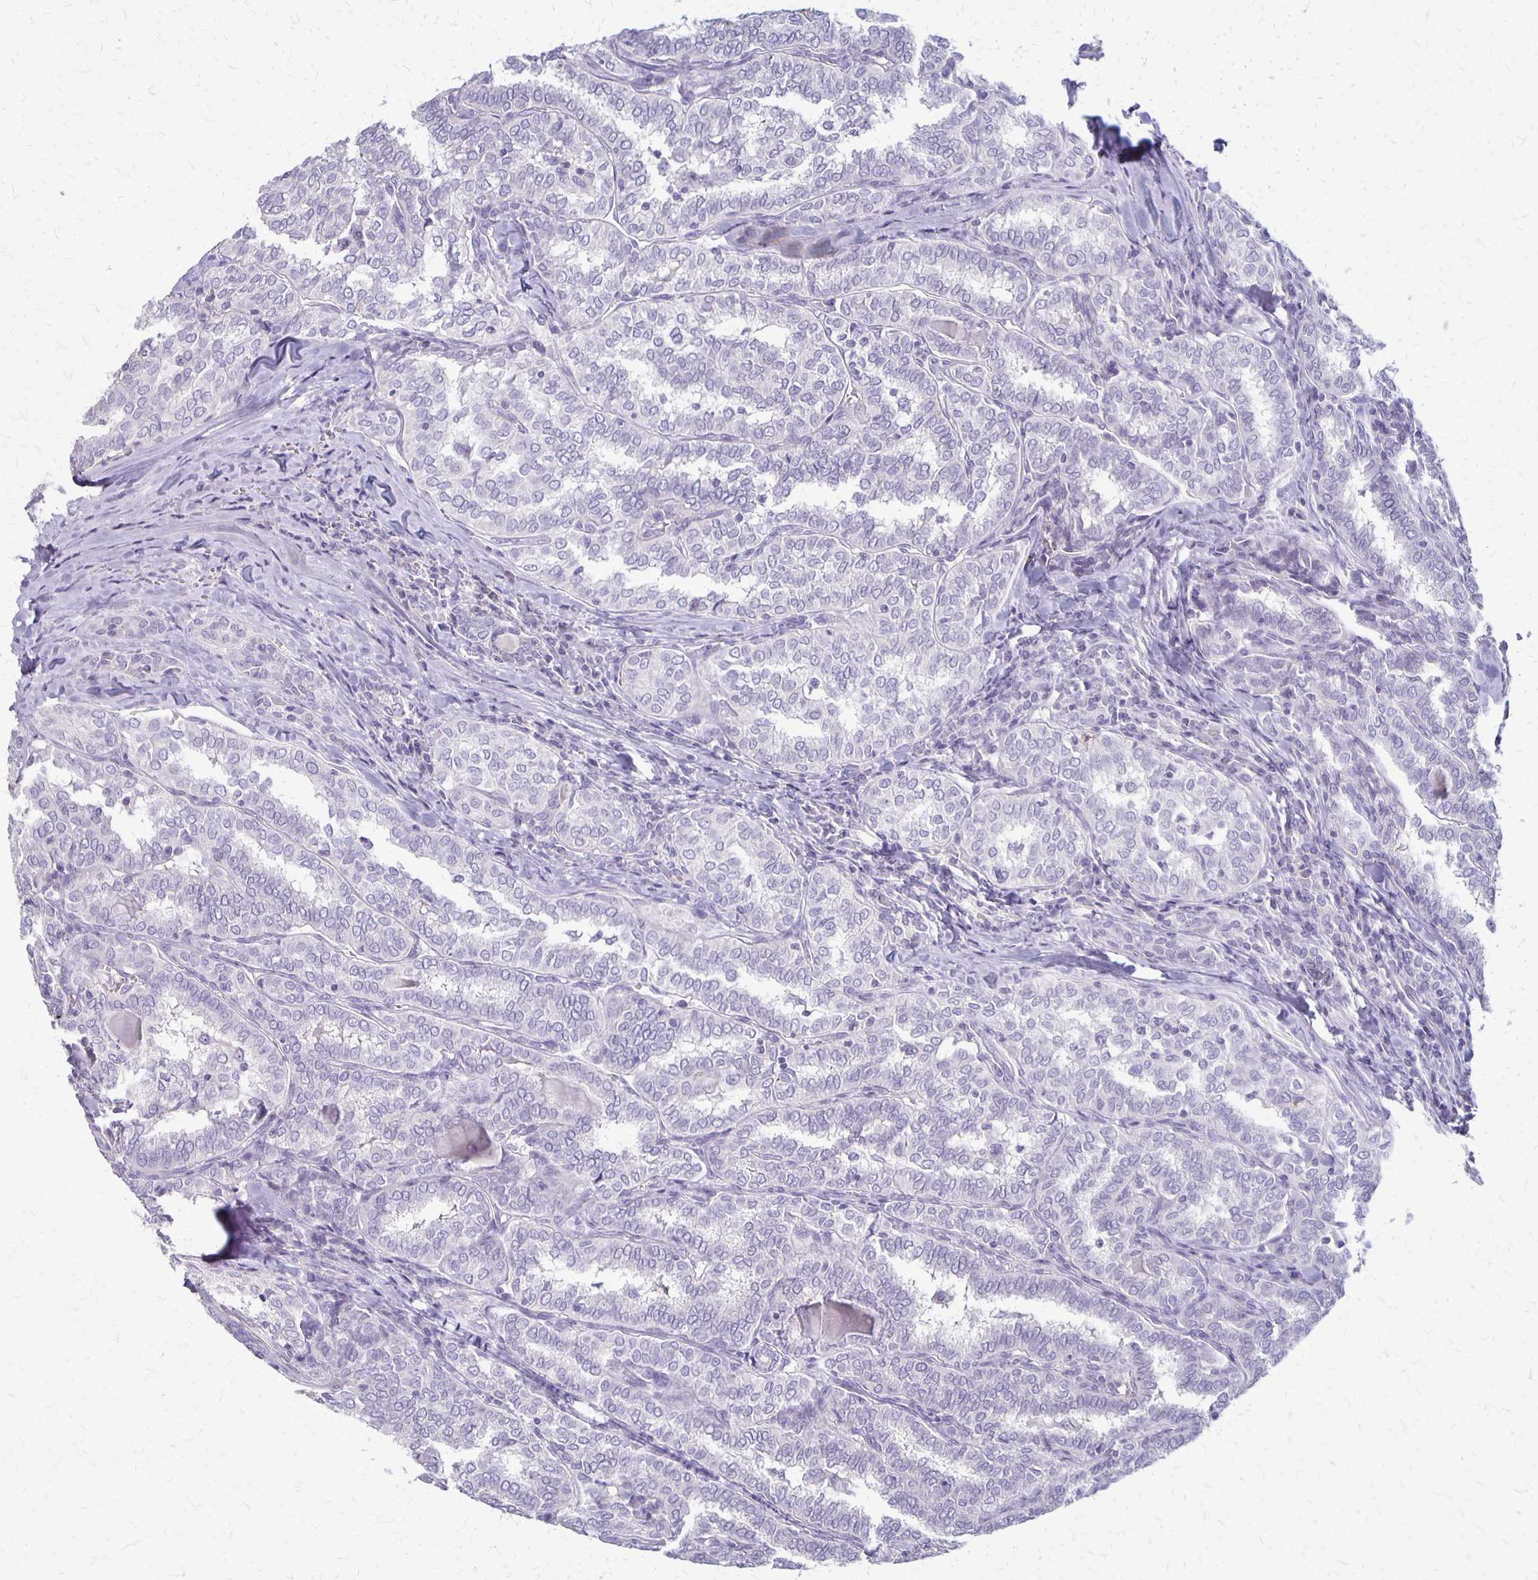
{"staining": {"intensity": "negative", "quantity": "none", "location": "none"}, "tissue": "thyroid cancer", "cell_type": "Tumor cells", "image_type": "cancer", "snomed": [{"axis": "morphology", "description": "Papillary adenocarcinoma, NOS"}, {"axis": "topography", "description": "Thyroid gland"}], "caption": "DAB immunohistochemical staining of human papillary adenocarcinoma (thyroid) displays no significant positivity in tumor cells.", "gene": "SEPTIN5", "patient": {"sex": "female", "age": 30}}